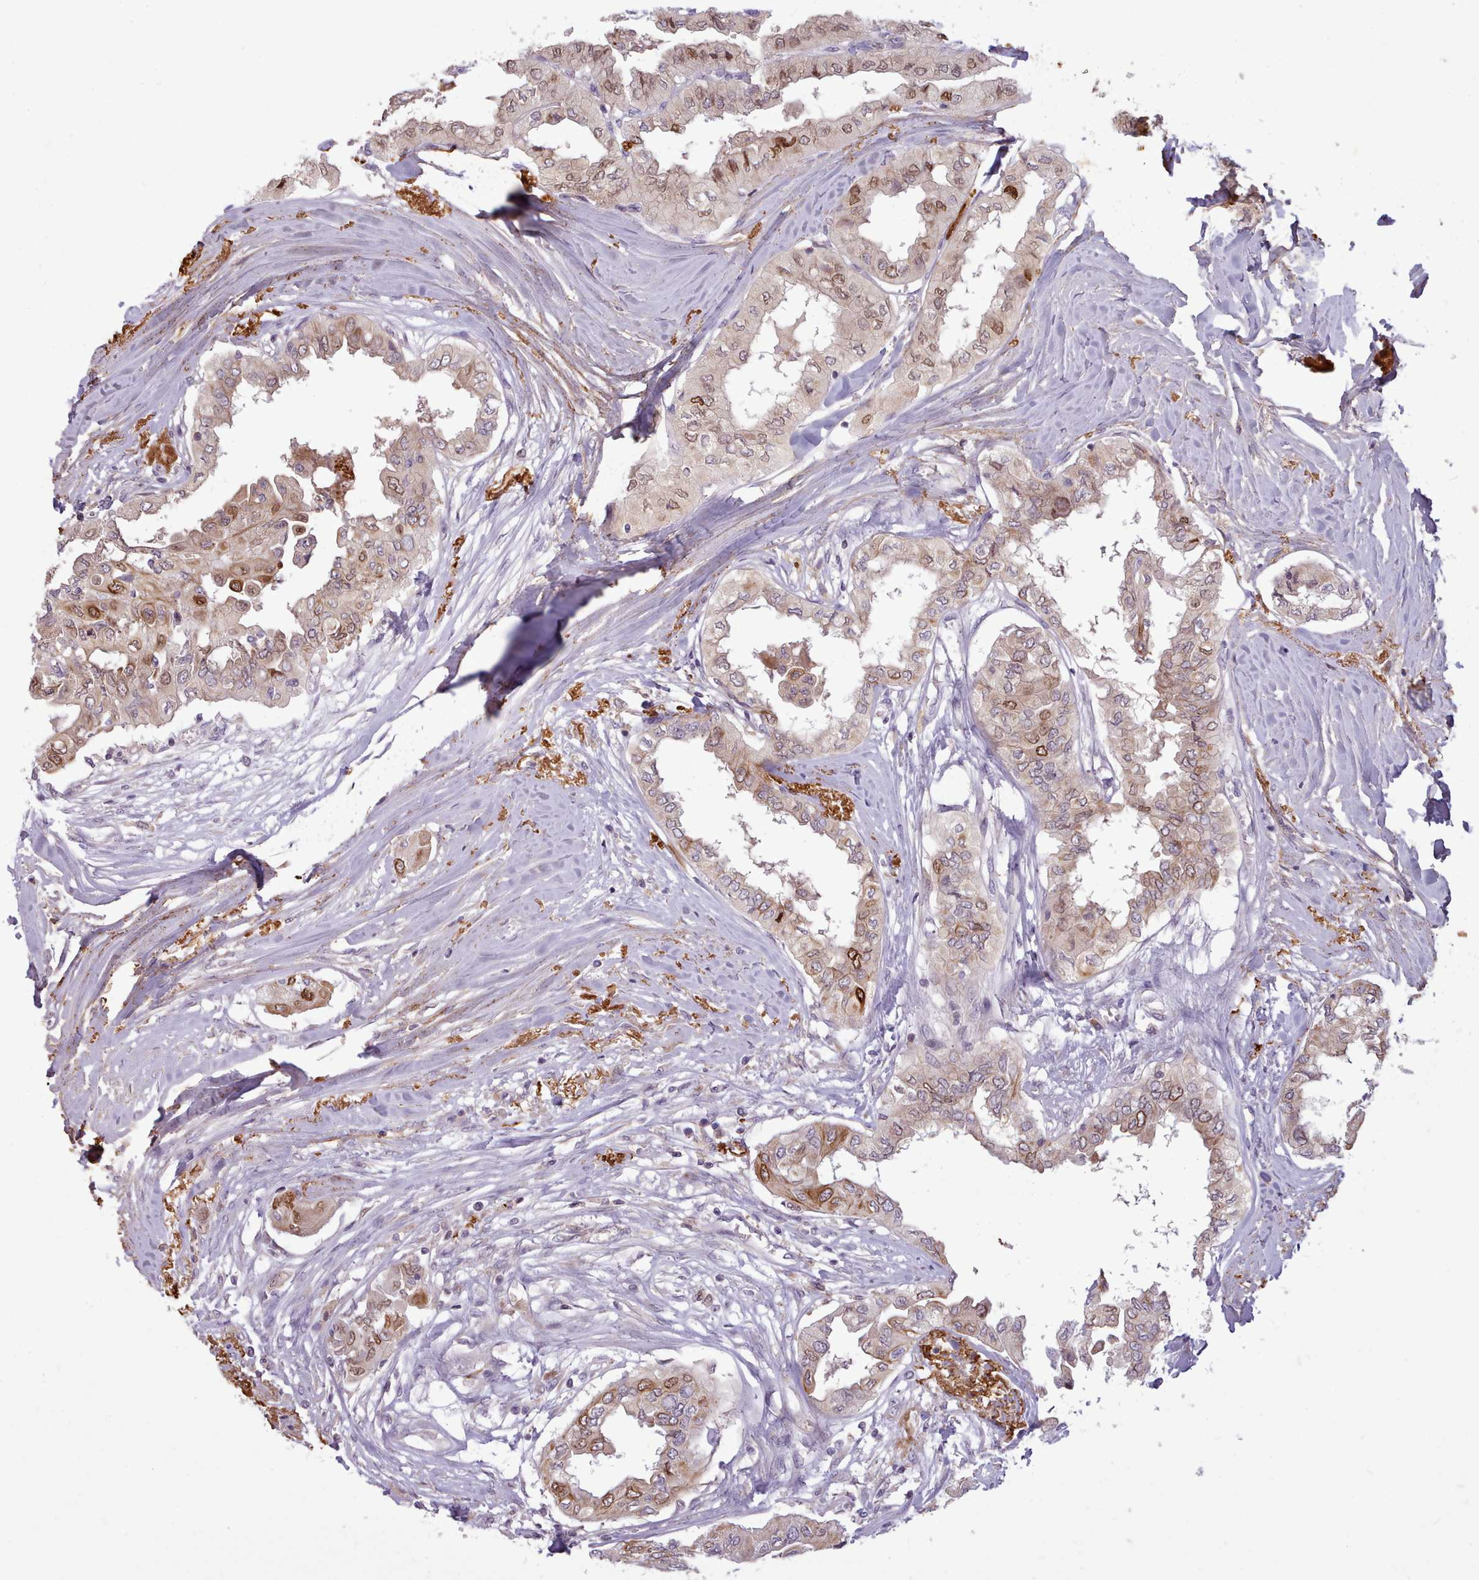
{"staining": {"intensity": "moderate", "quantity": "<25%", "location": "nuclear"}, "tissue": "thyroid cancer", "cell_type": "Tumor cells", "image_type": "cancer", "snomed": [{"axis": "morphology", "description": "Papillary adenocarcinoma, NOS"}, {"axis": "topography", "description": "Thyroid gland"}], "caption": "Tumor cells demonstrate low levels of moderate nuclear expression in about <25% of cells in thyroid papillary adenocarcinoma. The protein is stained brown, and the nuclei are stained in blue (DAB (3,3'-diaminobenzidine) IHC with brightfield microscopy, high magnification).", "gene": "NMRK1", "patient": {"sex": "female", "age": 59}}